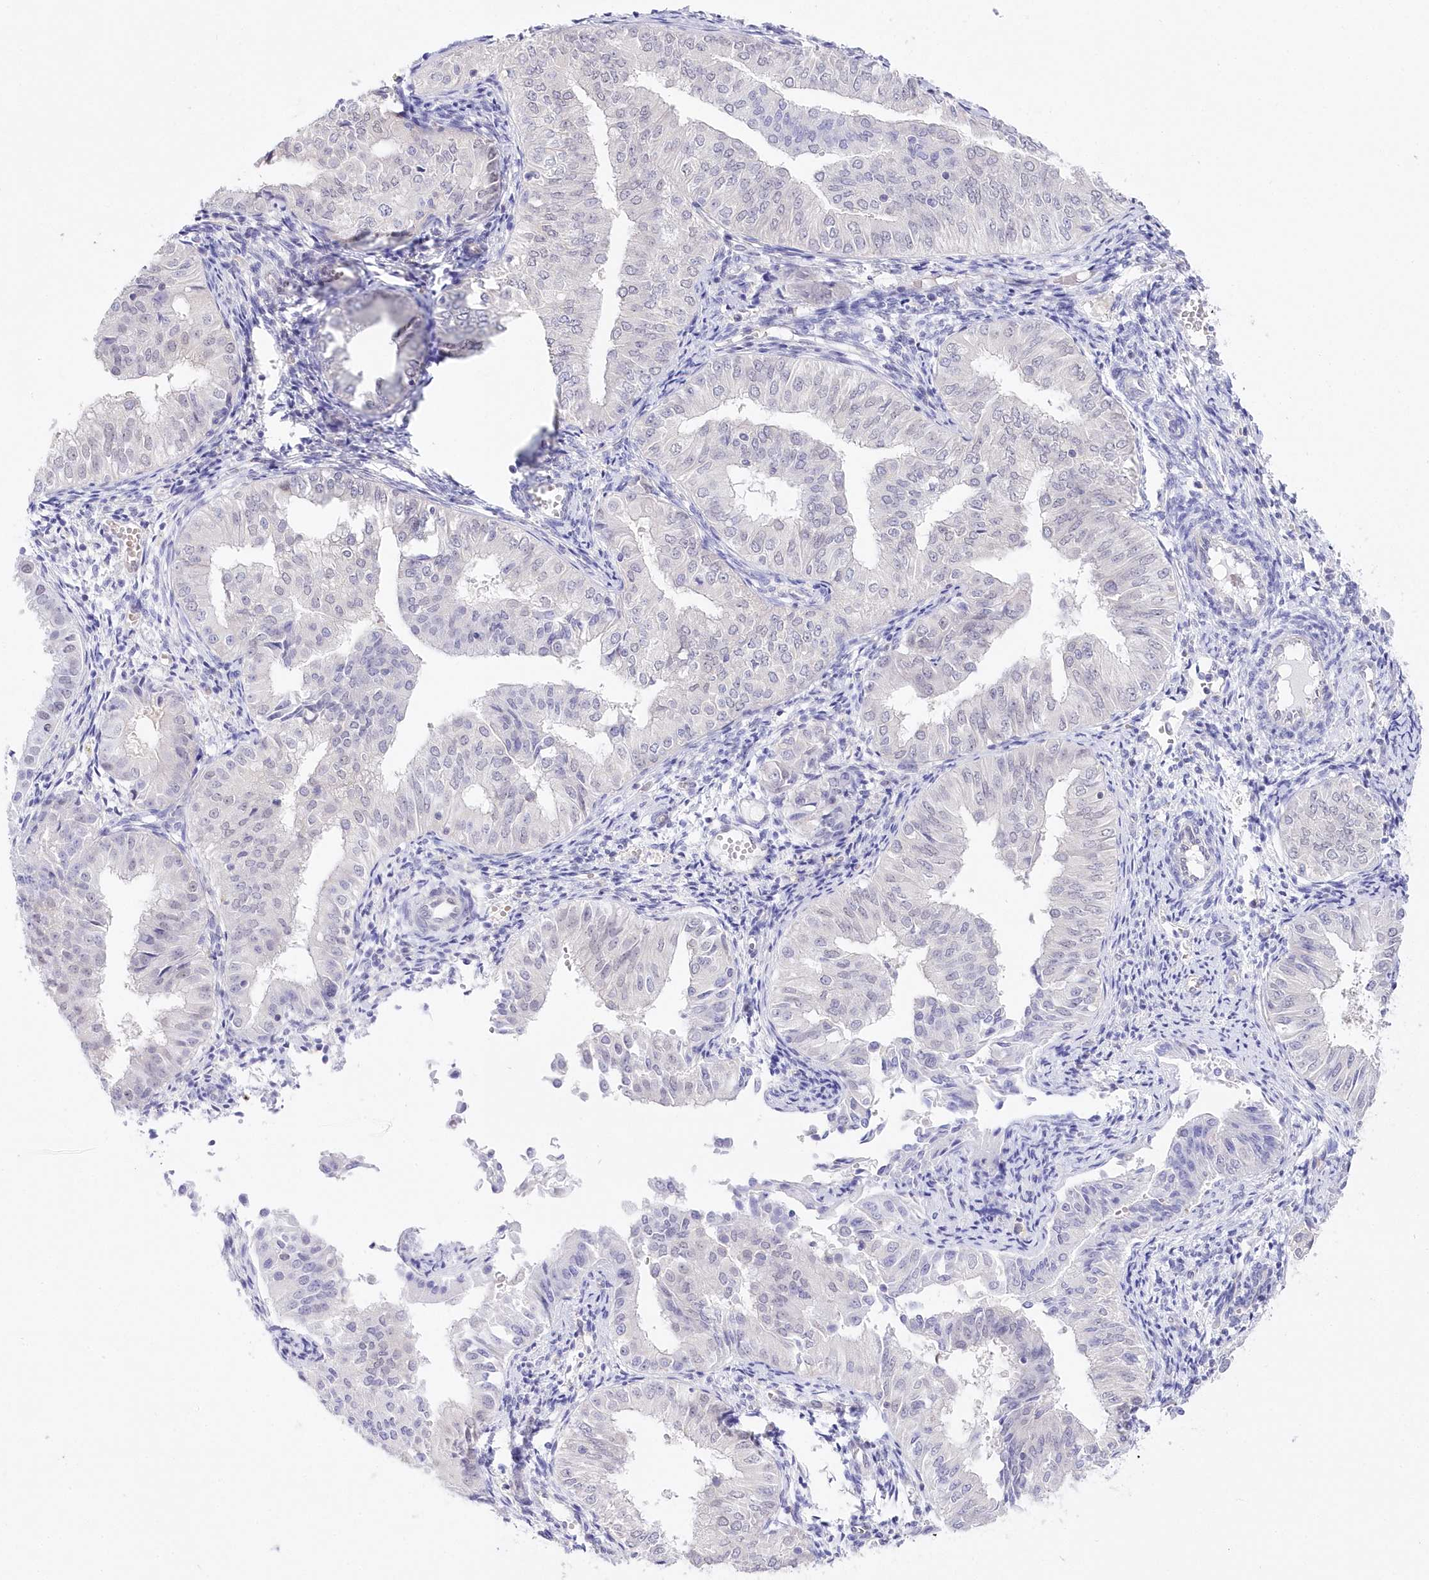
{"staining": {"intensity": "negative", "quantity": "none", "location": "none"}, "tissue": "endometrial cancer", "cell_type": "Tumor cells", "image_type": "cancer", "snomed": [{"axis": "morphology", "description": "Normal tissue, NOS"}, {"axis": "morphology", "description": "Adenocarcinoma, NOS"}, {"axis": "topography", "description": "Endometrium"}], "caption": "Endometrial cancer (adenocarcinoma) was stained to show a protein in brown. There is no significant positivity in tumor cells.", "gene": "UBA6", "patient": {"sex": "female", "age": 53}}